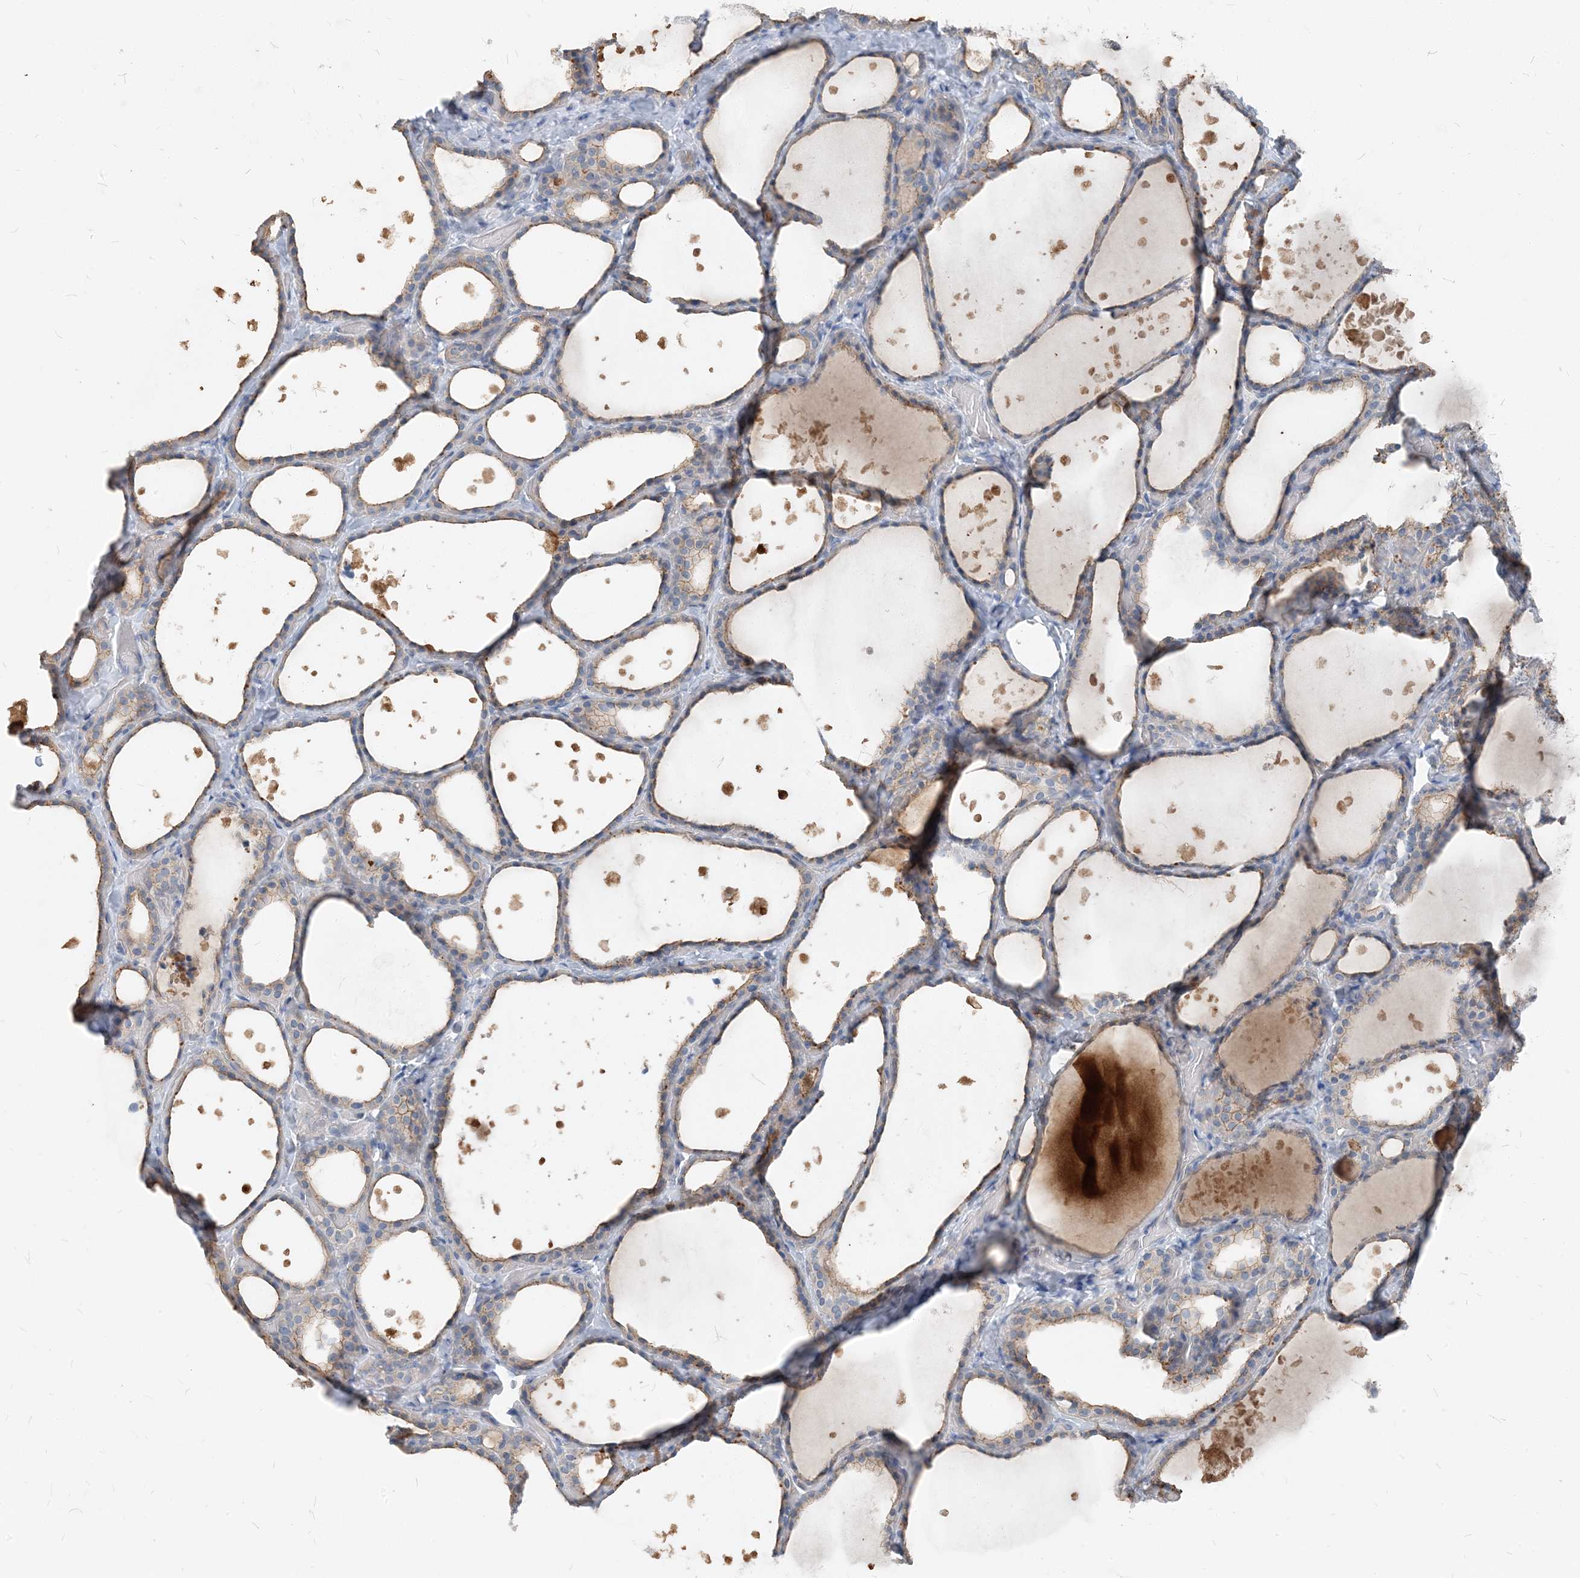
{"staining": {"intensity": "weak", "quantity": "25%-75%", "location": "cytoplasmic/membranous"}, "tissue": "thyroid gland", "cell_type": "Glandular cells", "image_type": "normal", "snomed": [{"axis": "morphology", "description": "Normal tissue, NOS"}, {"axis": "topography", "description": "Thyroid gland"}], "caption": "An immunohistochemistry (IHC) histopathology image of unremarkable tissue is shown. Protein staining in brown shows weak cytoplasmic/membranous positivity in thyroid gland within glandular cells. (Stains: DAB in brown, nuclei in blue, Microscopy: brightfield microscopy at high magnification).", "gene": "NCOA7", "patient": {"sex": "female", "age": 44}}